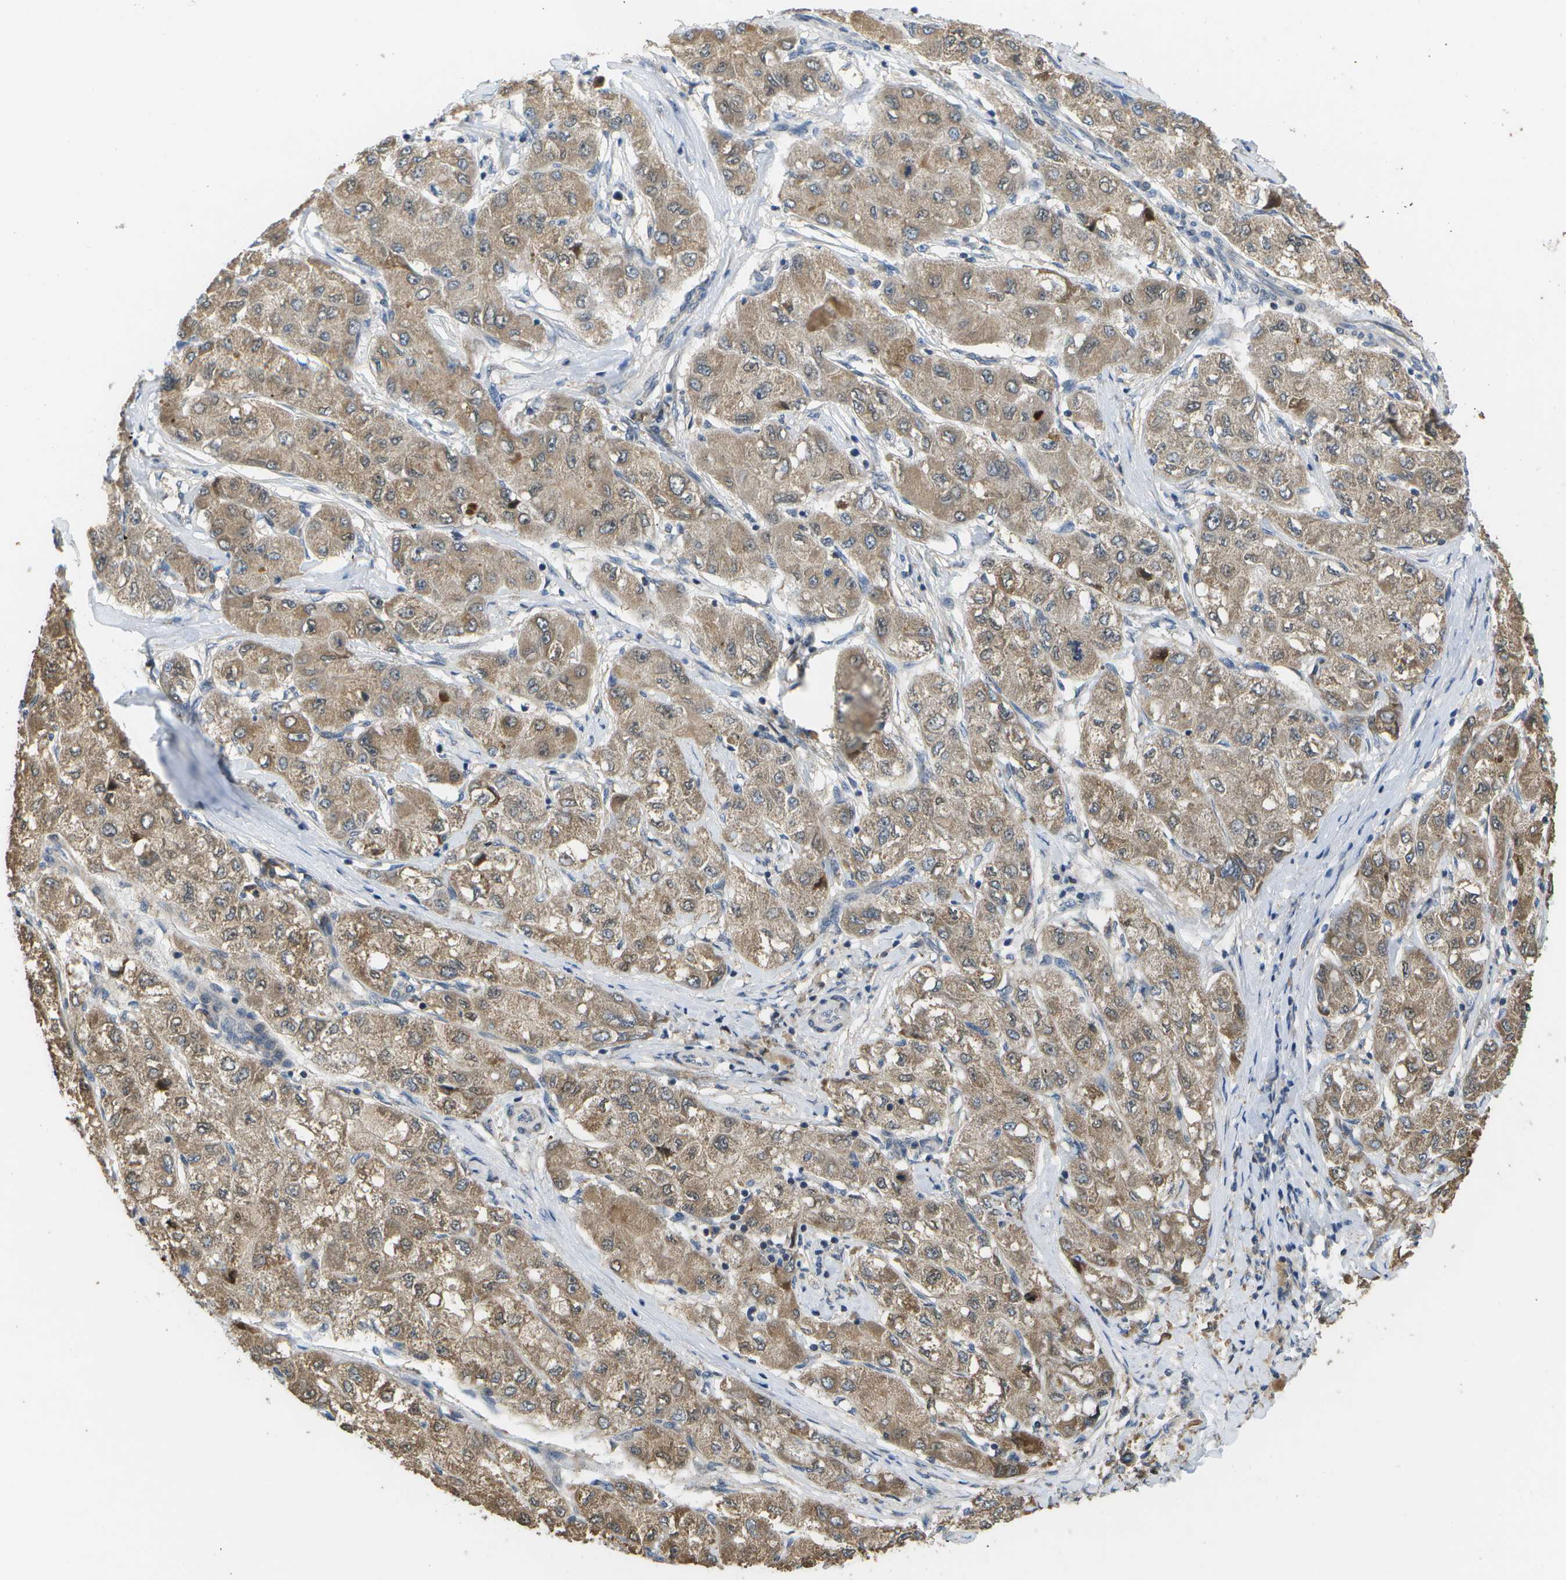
{"staining": {"intensity": "moderate", "quantity": ">75%", "location": "cytoplasmic/membranous"}, "tissue": "liver cancer", "cell_type": "Tumor cells", "image_type": "cancer", "snomed": [{"axis": "morphology", "description": "Carcinoma, Hepatocellular, NOS"}, {"axis": "topography", "description": "Liver"}], "caption": "Immunohistochemistry of liver hepatocellular carcinoma demonstrates medium levels of moderate cytoplasmic/membranous expression in about >75% of tumor cells.", "gene": "HADHA", "patient": {"sex": "male", "age": 80}}